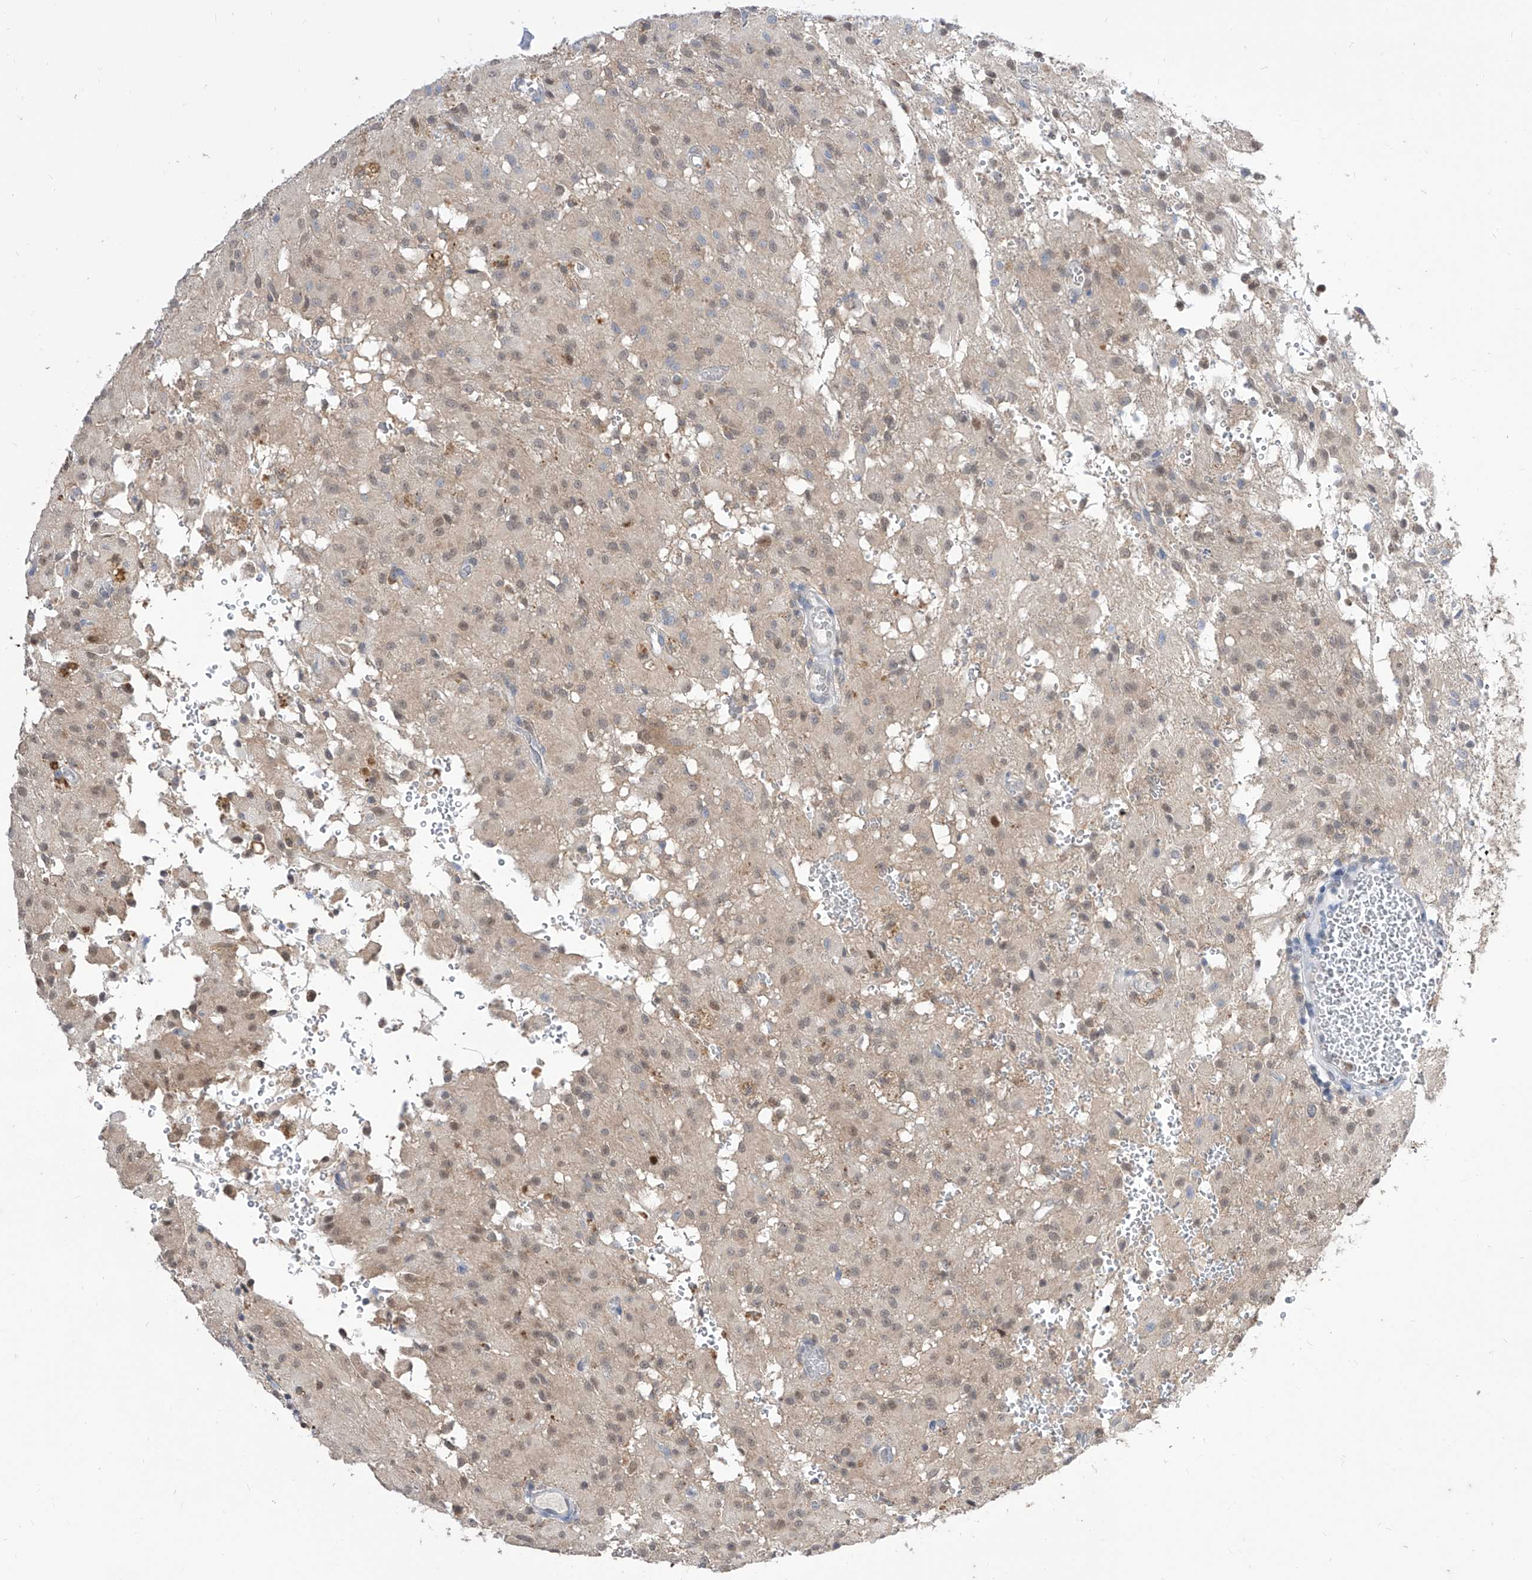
{"staining": {"intensity": "weak", "quantity": "25%-75%", "location": "nuclear"}, "tissue": "glioma", "cell_type": "Tumor cells", "image_type": "cancer", "snomed": [{"axis": "morphology", "description": "Glioma, malignant, High grade"}, {"axis": "topography", "description": "Brain"}], "caption": "An image showing weak nuclear staining in about 25%-75% of tumor cells in glioma, as visualized by brown immunohistochemical staining.", "gene": "BROX", "patient": {"sex": "female", "age": 59}}